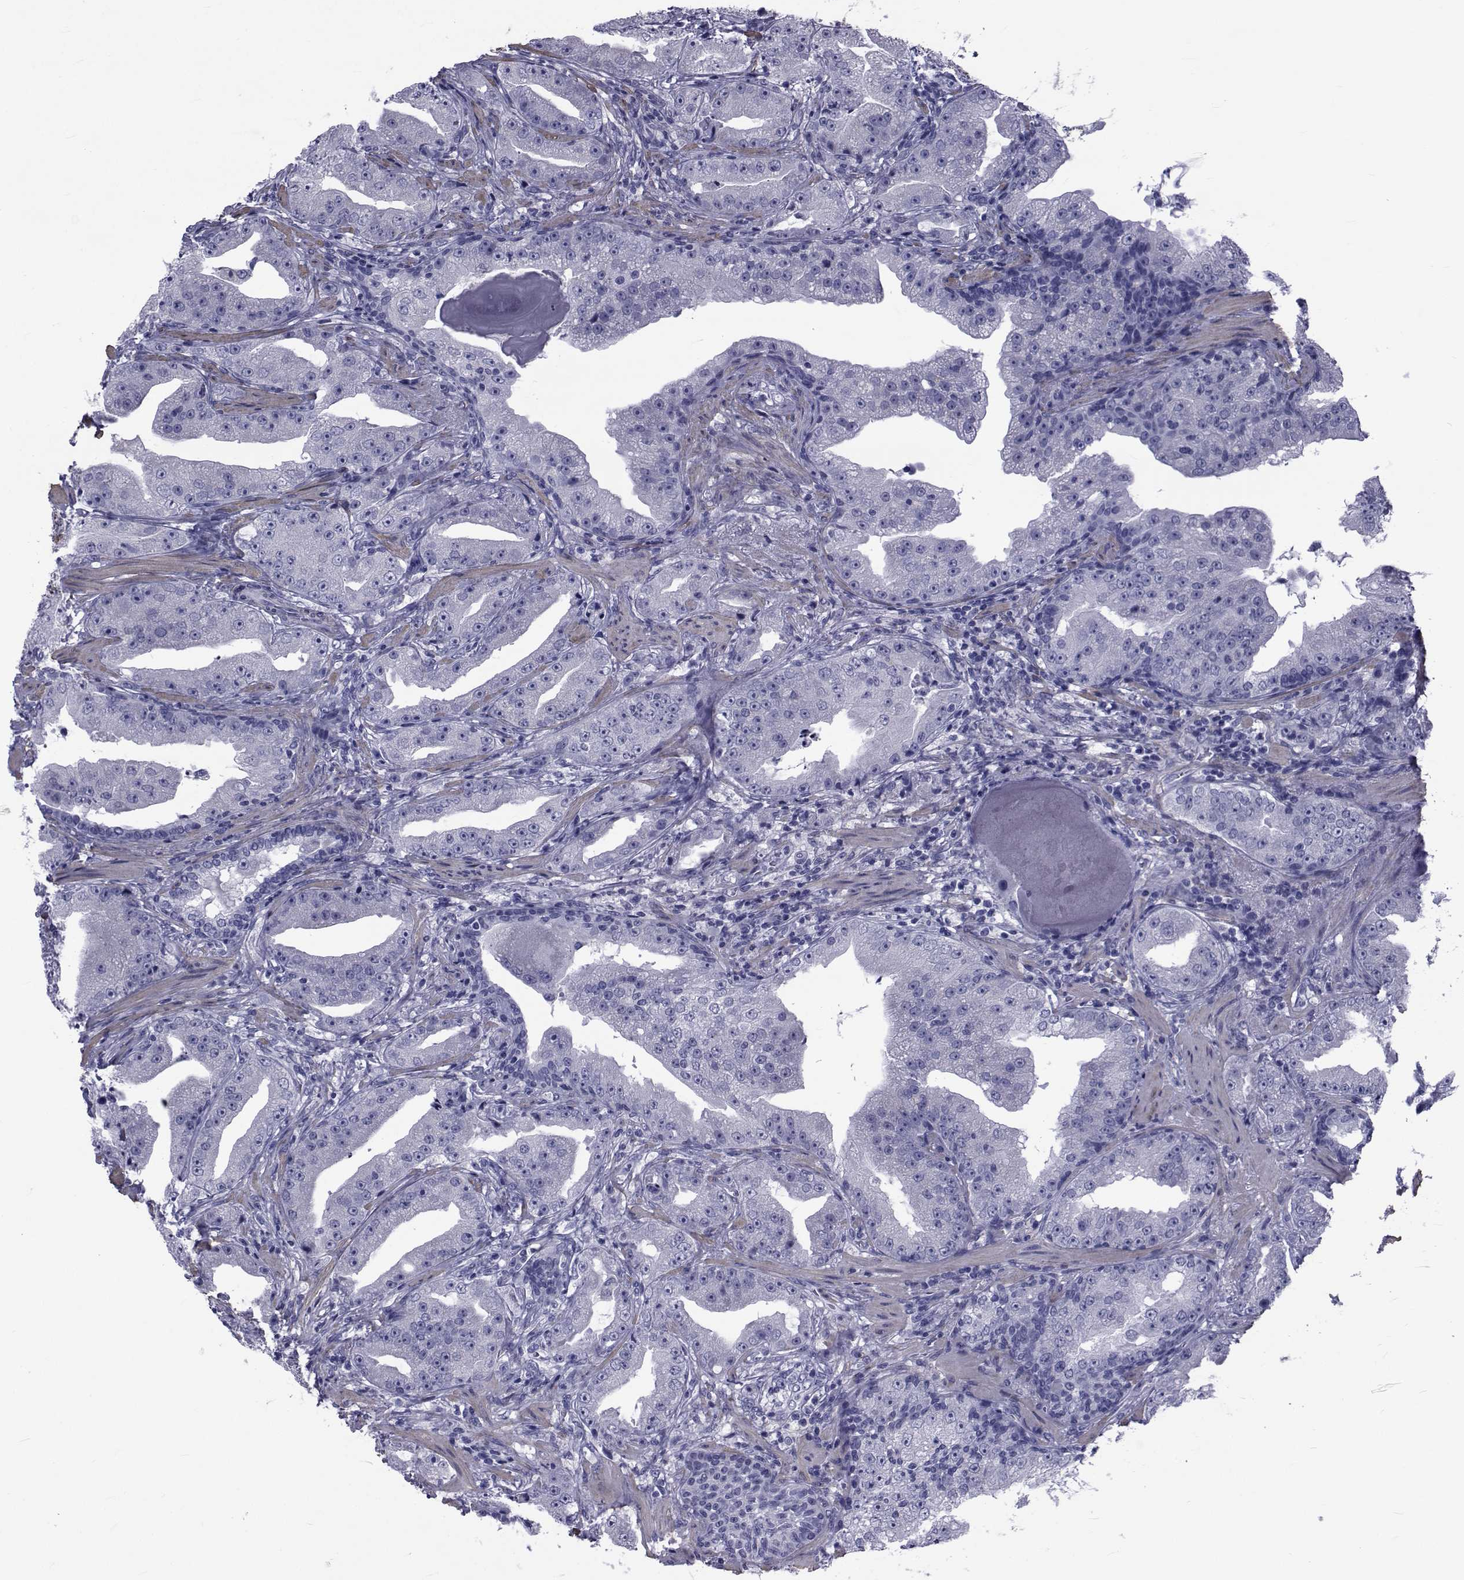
{"staining": {"intensity": "negative", "quantity": "none", "location": "none"}, "tissue": "prostate cancer", "cell_type": "Tumor cells", "image_type": "cancer", "snomed": [{"axis": "morphology", "description": "Adenocarcinoma, Low grade"}, {"axis": "topography", "description": "Prostate"}], "caption": "This is a histopathology image of immunohistochemistry (IHC) staining of adenocarcinoma (low-grade) (prostate), which shows no staining in tumor cells.", "gene": "GKAP1", "patient": {"sex": "male", "age": 62}}